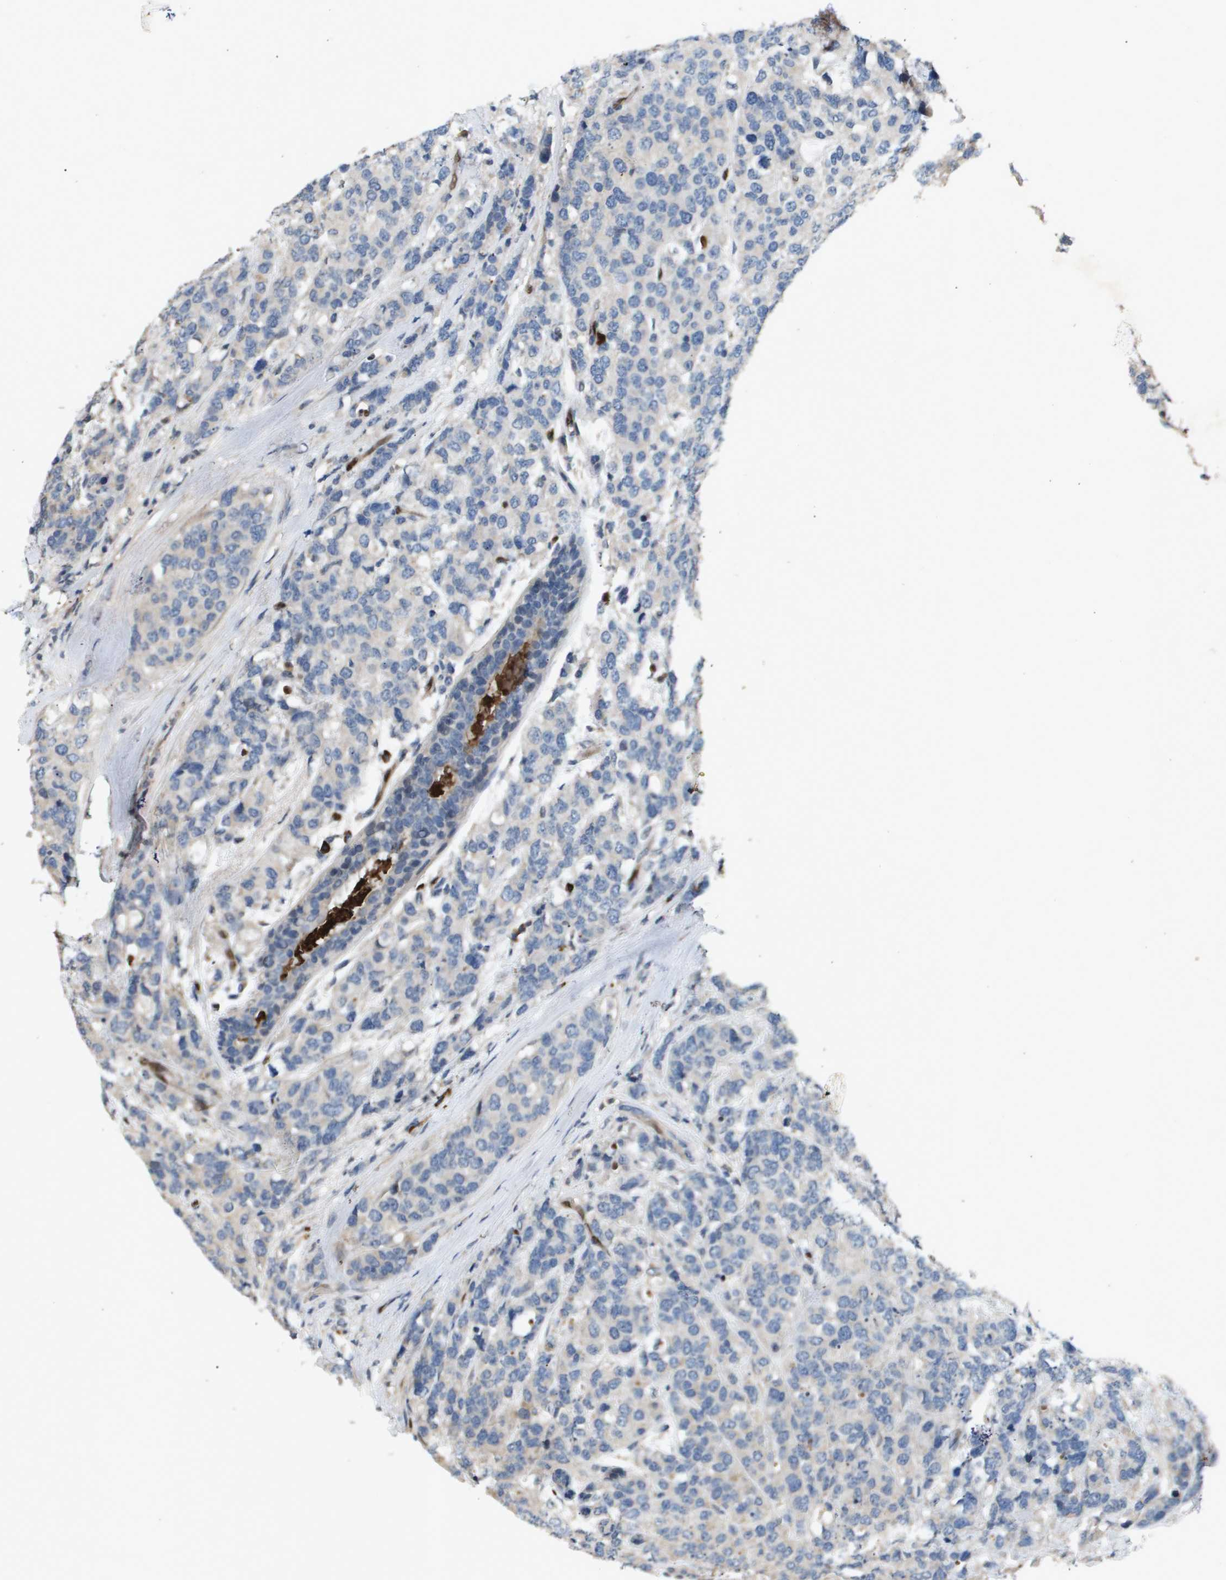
{"staining": {"intensity": "weak", "quantity": "<25%", "location": "cytoplasmic/membranous"}, "tissue": "breast cancer", "cell_type": "Tumor cells", "image_type": "cancer", "snomed": [{"axis": "morphology", "description": "Lobular carcinoma"}, {"axis": "topography", "description": "Breast"}], "caption": "IHC micrograph of lobular carcinoma (breast) stained for a protein (brown), which shows no positivity in tumor cells.", "gene": "ERG", "patient": {"sex": "female", "age": 59}}